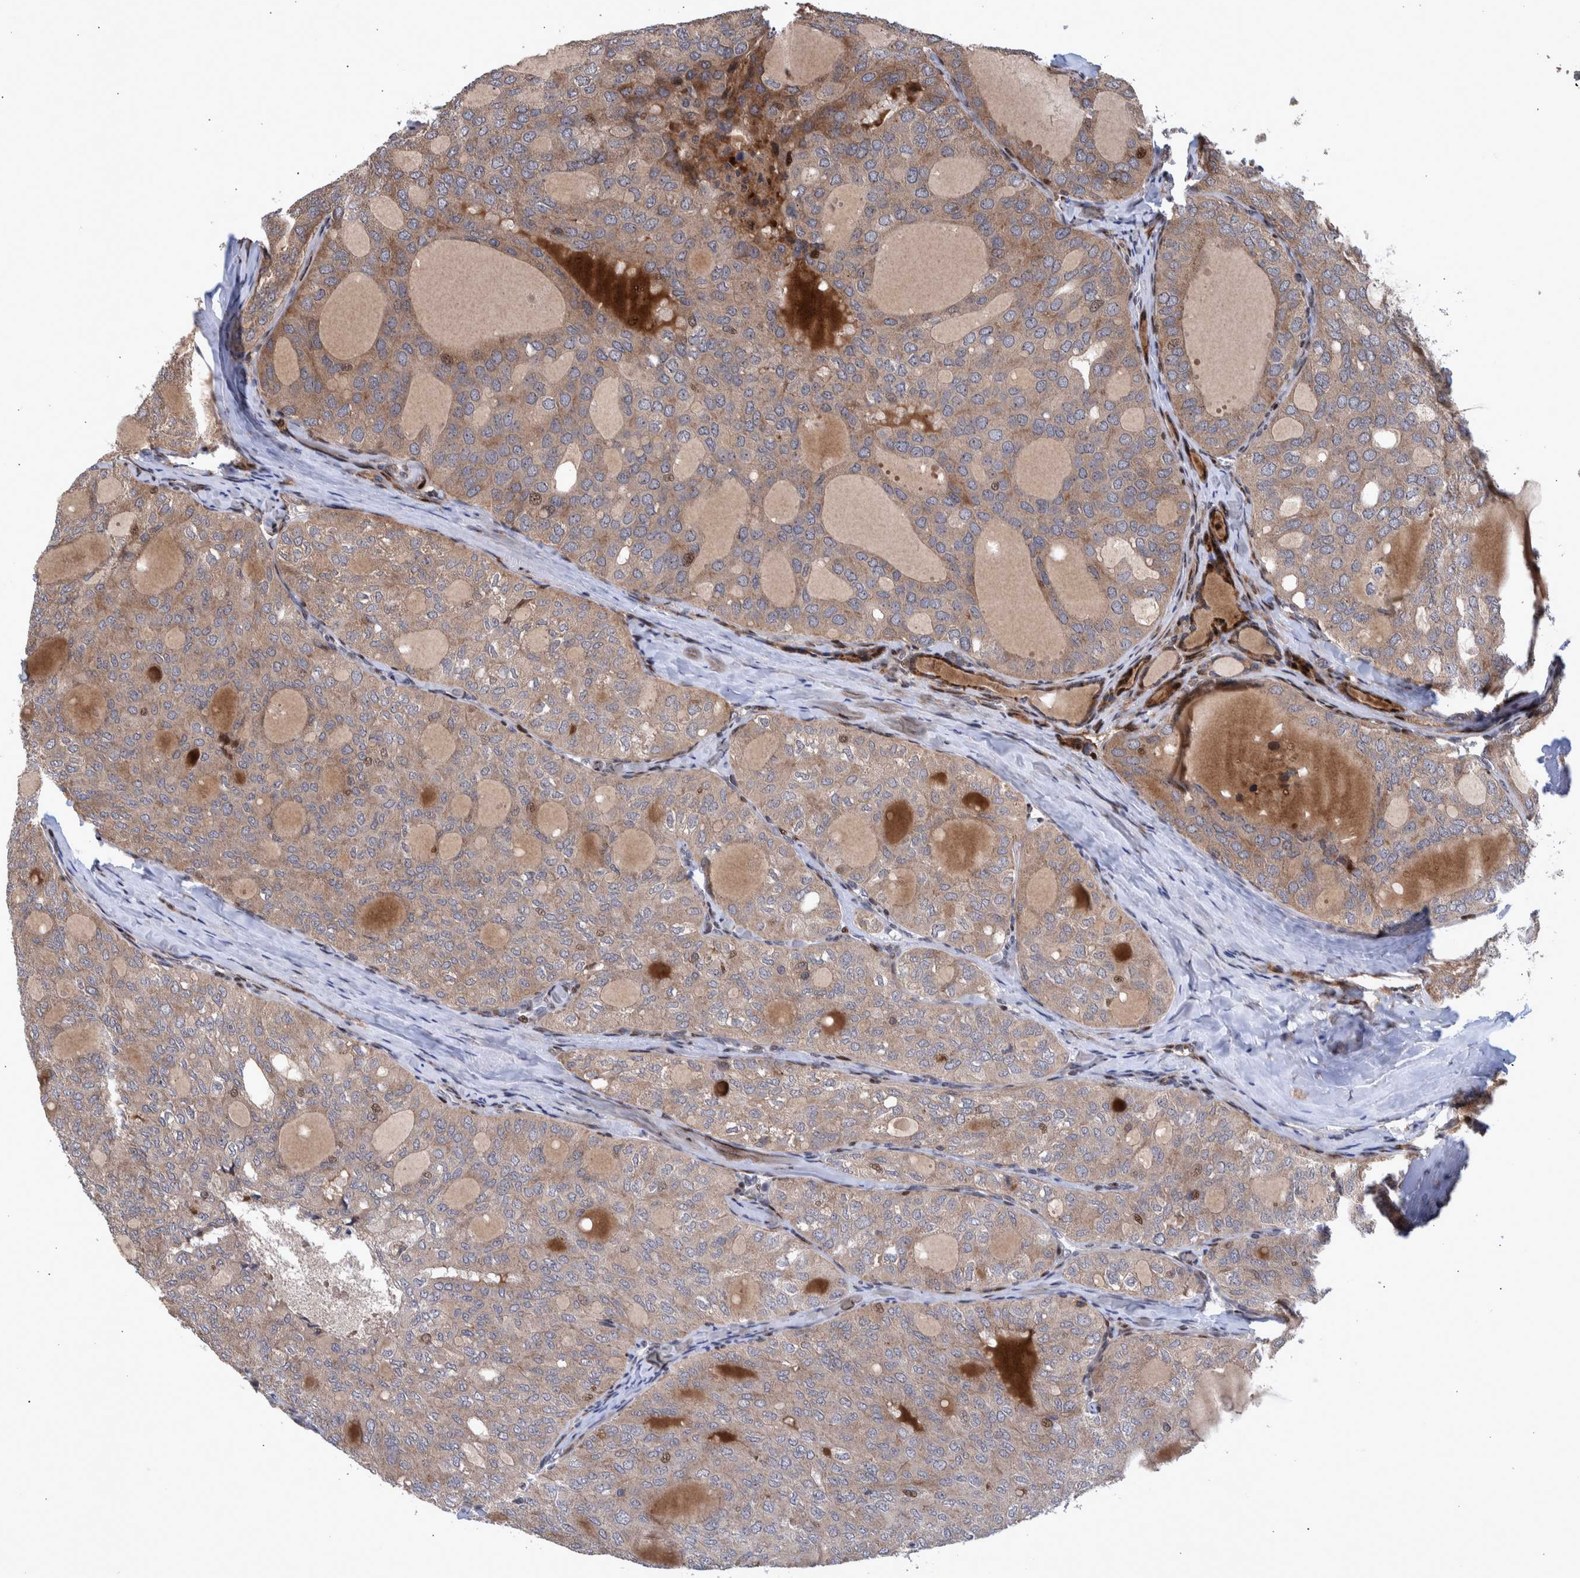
{"staining": {"intensity": "weak", "quantity": ">75%", "location": "cytoplasmic/membranous"}, "tissue": "thyroid cancer", "cell_type": "Tumor cells", "image_type": "cancer", "snomed": [{"axis": "morphology", "description": "Follicular adenoma carcinoma, NOS"}, {"axis": "topography", "description": "Thyroid gland"}], "caption": "This is an image of immunohistochemistry (IHC) staining of thyroid follicular adenoma carcinoma, which shows weak positivity in the cytoplasmic/membranous of tumor cells.", "gene": "SHISA6", "patient": {"sex": "male", "age": 75}}